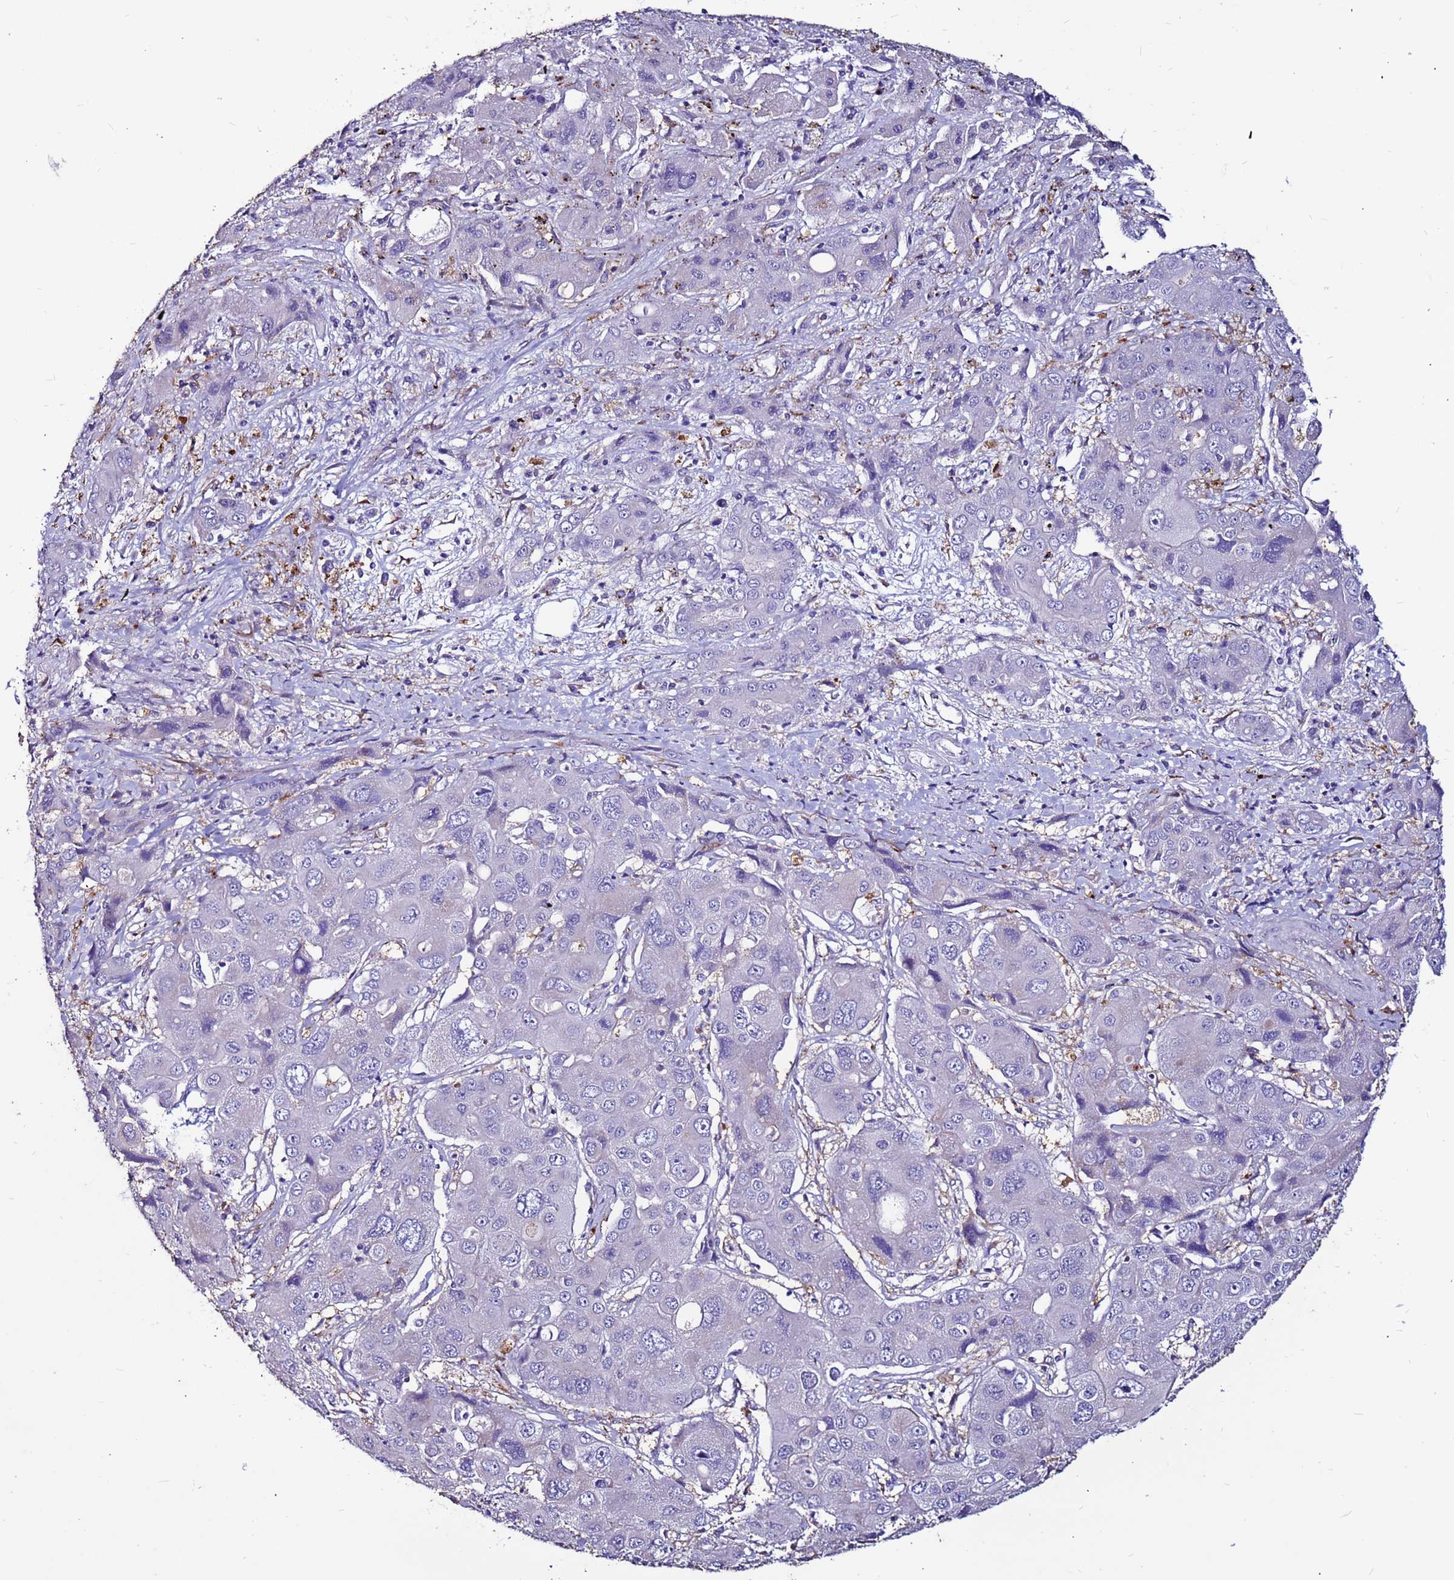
{"staining": {"intensity": "negative", "quantity": "none", "location": "none"}, "tissue": "liver cancer", "cell_type": "Tumor cells", "image_type": "cancer", "snomed": [{"axis": "morphology", "description": "Cholangiocarcinoma"}, {"axis": "topography", "description": "Liver"}], "caption": "This image is of cholangiocarcinoma (liver) stained with immunohistochemistry (IHC) to label a protein in brown with the nuclei are counter-stained blue. There is no positivity in tumor cells.", "gene": "SLC44A3", "patient": {"sex": "male", "age": 67}}